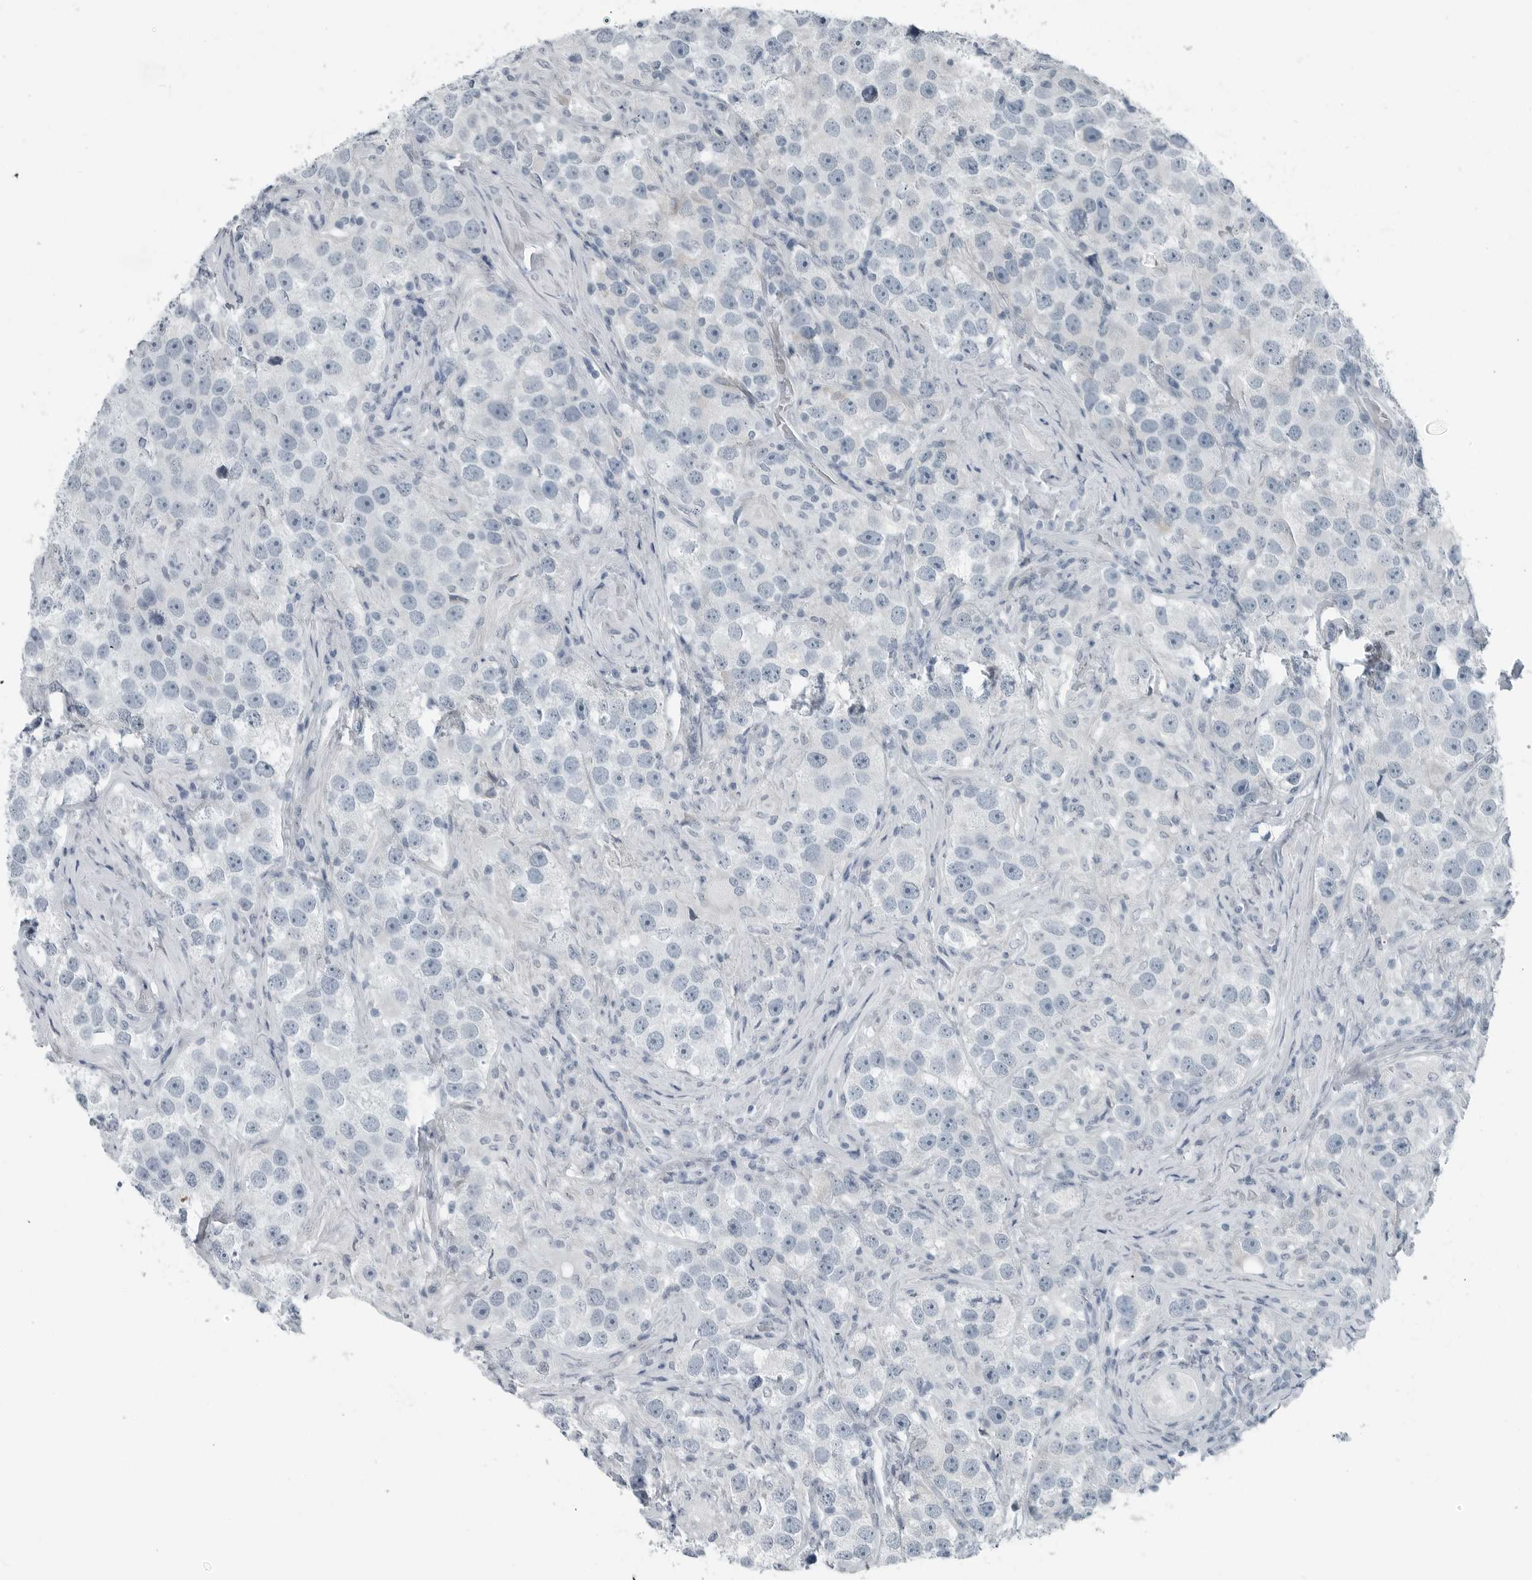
{"staining": {"intensity": "negative", "quantity": "none", "location": "none"}, "tissue": "testis cancer", "cell_type": "Tumor cells", "image_type": "cancer", "snomed": [{"axis": "morphology", "description": "Seminoma, NOS"}, {"axis": "topography", "description": "Testis"}], "caption": "Tumor cells show no significant protein positivity in testis cancer (seminoma). (Stains: DAB (3,3'-diaminobenzidine) immunohistochemistry with hematoxylin counter stain, Microscopy: brightfield microscopy at high magnification).", "gene": "ZPBP2", "patient": {"sex": "male", "age": 49}}